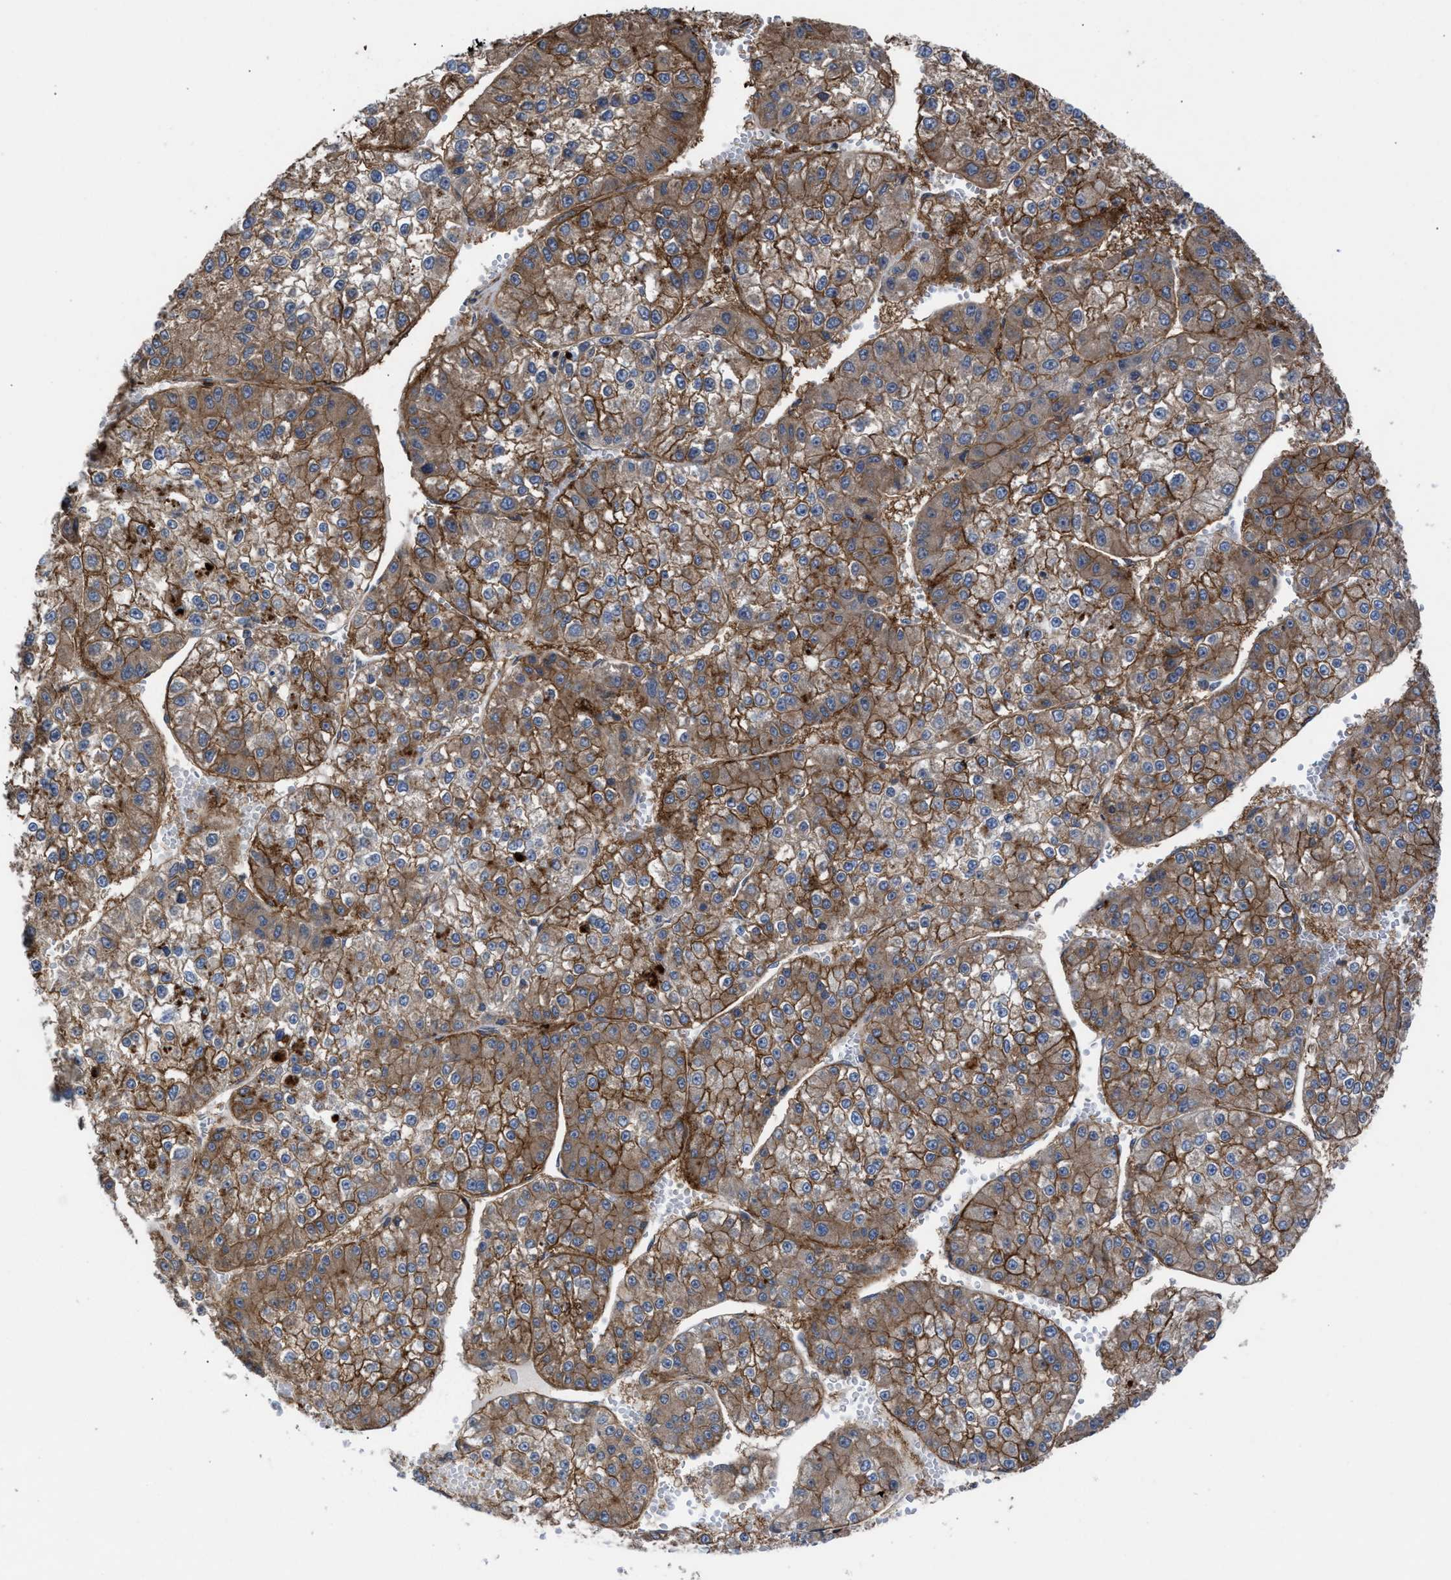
{"staining": {"intensity": "moderate", "quantity": ">75%", "location": "cytoplasmic/membranous"}, "tissue": "liver cancer", "cell_type": "Tumor cells", "image_type": "cancer", "snomed": [{"axis": "morphology", "description": "Carcinoma, Hepatocellular, NOS"}, {"axis": "topography", "description": "Liver"}], "caption": "Immunohistochemistry (IHC) staining of liver cancer (hepatocellular carcinoma), which exhibits medium levels of moderate cytoplasmic/membranous positivity in about >75% of tumor cells indicating moderate cytoplasmic/membranous protein expression. The staining was performed using DAB (3,3'-diaminobenzidine) (brown) for protein detection and nuclei were counterstained in hematoxylin (blue).", "gene": "TP53BP2", "patient": {"sex": "female", "age": 73}}